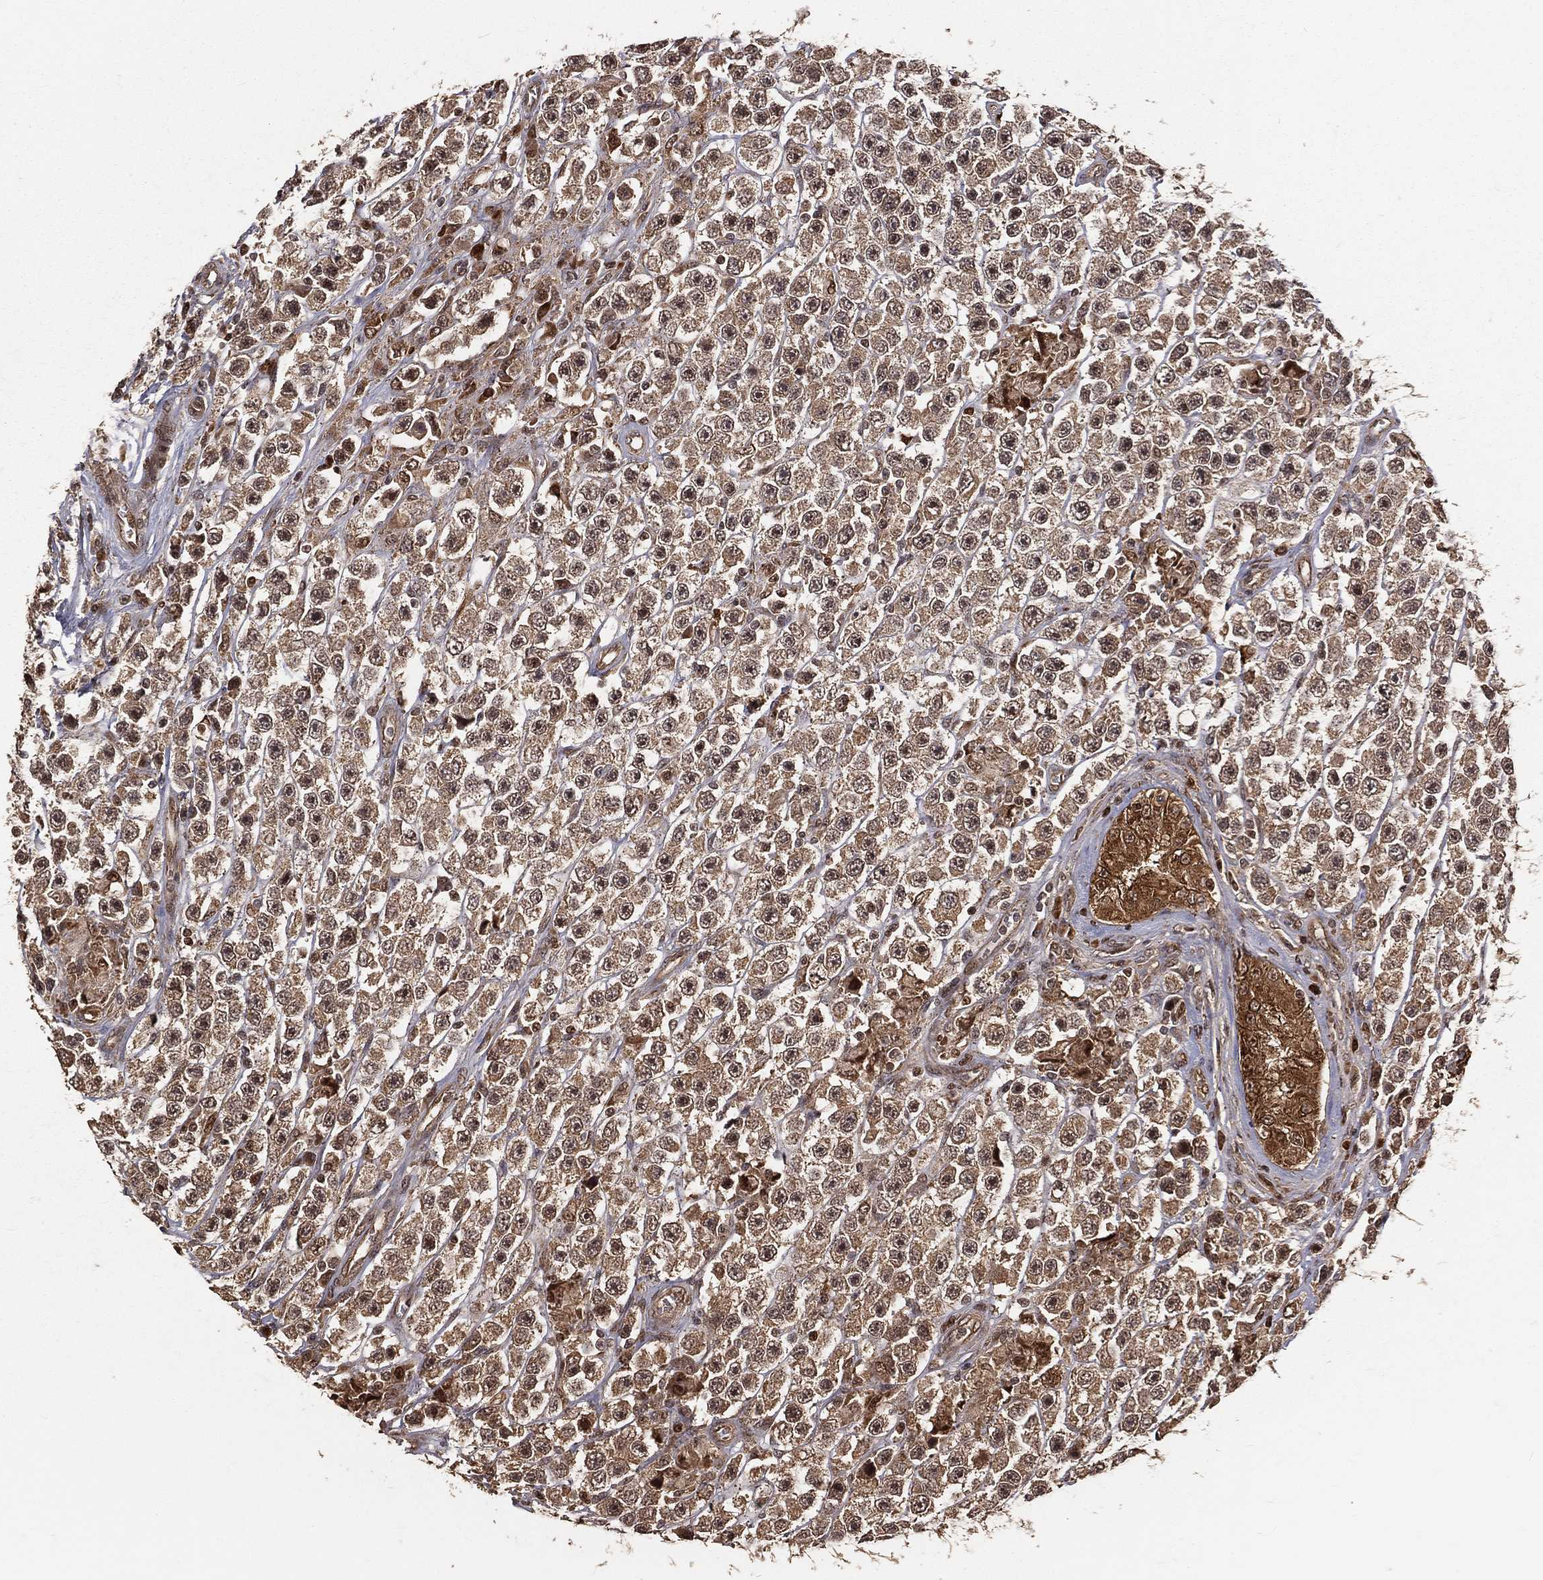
{"staining": {"intensity": "moderate", "quantity": "25%-75%", "location": "cytoplasmic/membranous,nuclear"}, "tissue": "testis cancer", "cell_type": "Tumor cells", "image_type": "cancer", "snomed": [{"axis": "morphology", "description": "Seminoma, NOS"}, {"axis": "topography", "description": "Testis"}], "caption": "Protein expression analysis of human testis cancer (seminoma) reveals moderate cytoplasmic/membranous and nuclear positivity in approximately 25%-75% of tumor cells.", "gene": "MAPK1", "patient": {"sex": "male", "age": 45}}